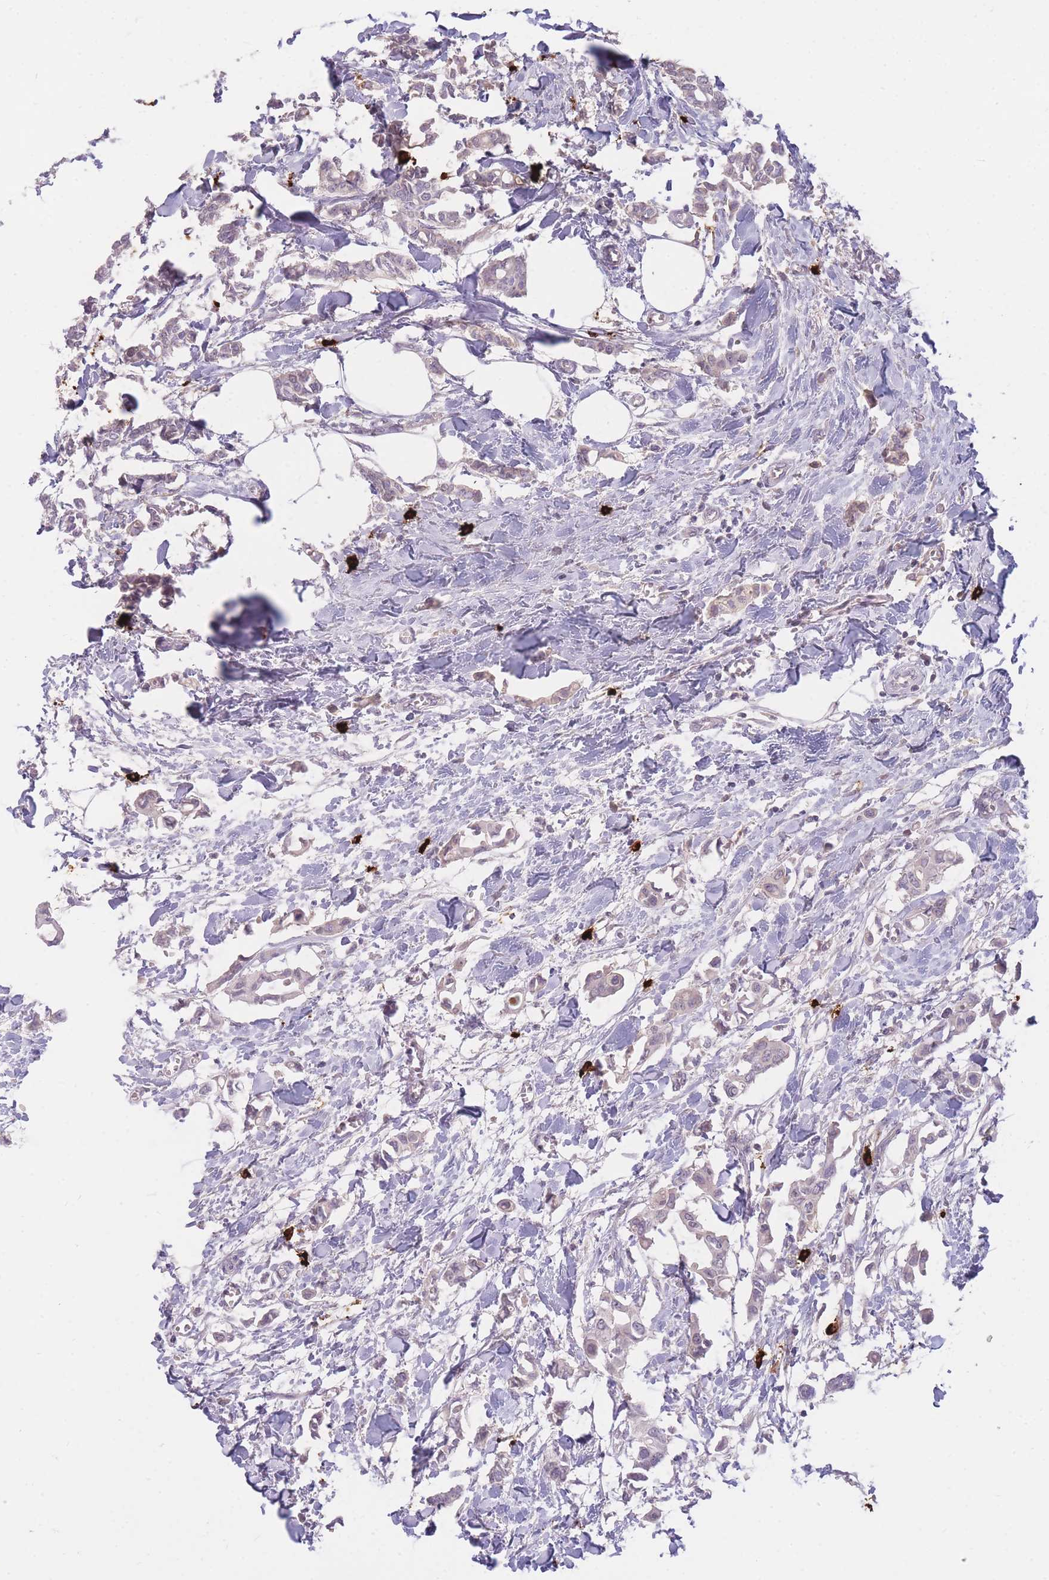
{"staining": {"intensity": "negative", "quantity": "none", "location": "none"}, "tissue": "breast cancer", "cell_type": "Tumor cells", "image_type": "cancer", "snomed": [{"axis": "morphology", "description": "Duct carcinoma"}, {"axis": "topography", "description": "Breast"}], "caption": "IHC photomicrograph of intraductal carcinoma (breast) stained for a protein (brown), which displays no expression in tumor cells.", "gene": "TPSD1", "patient": {"sex": "female", "age": 41}}